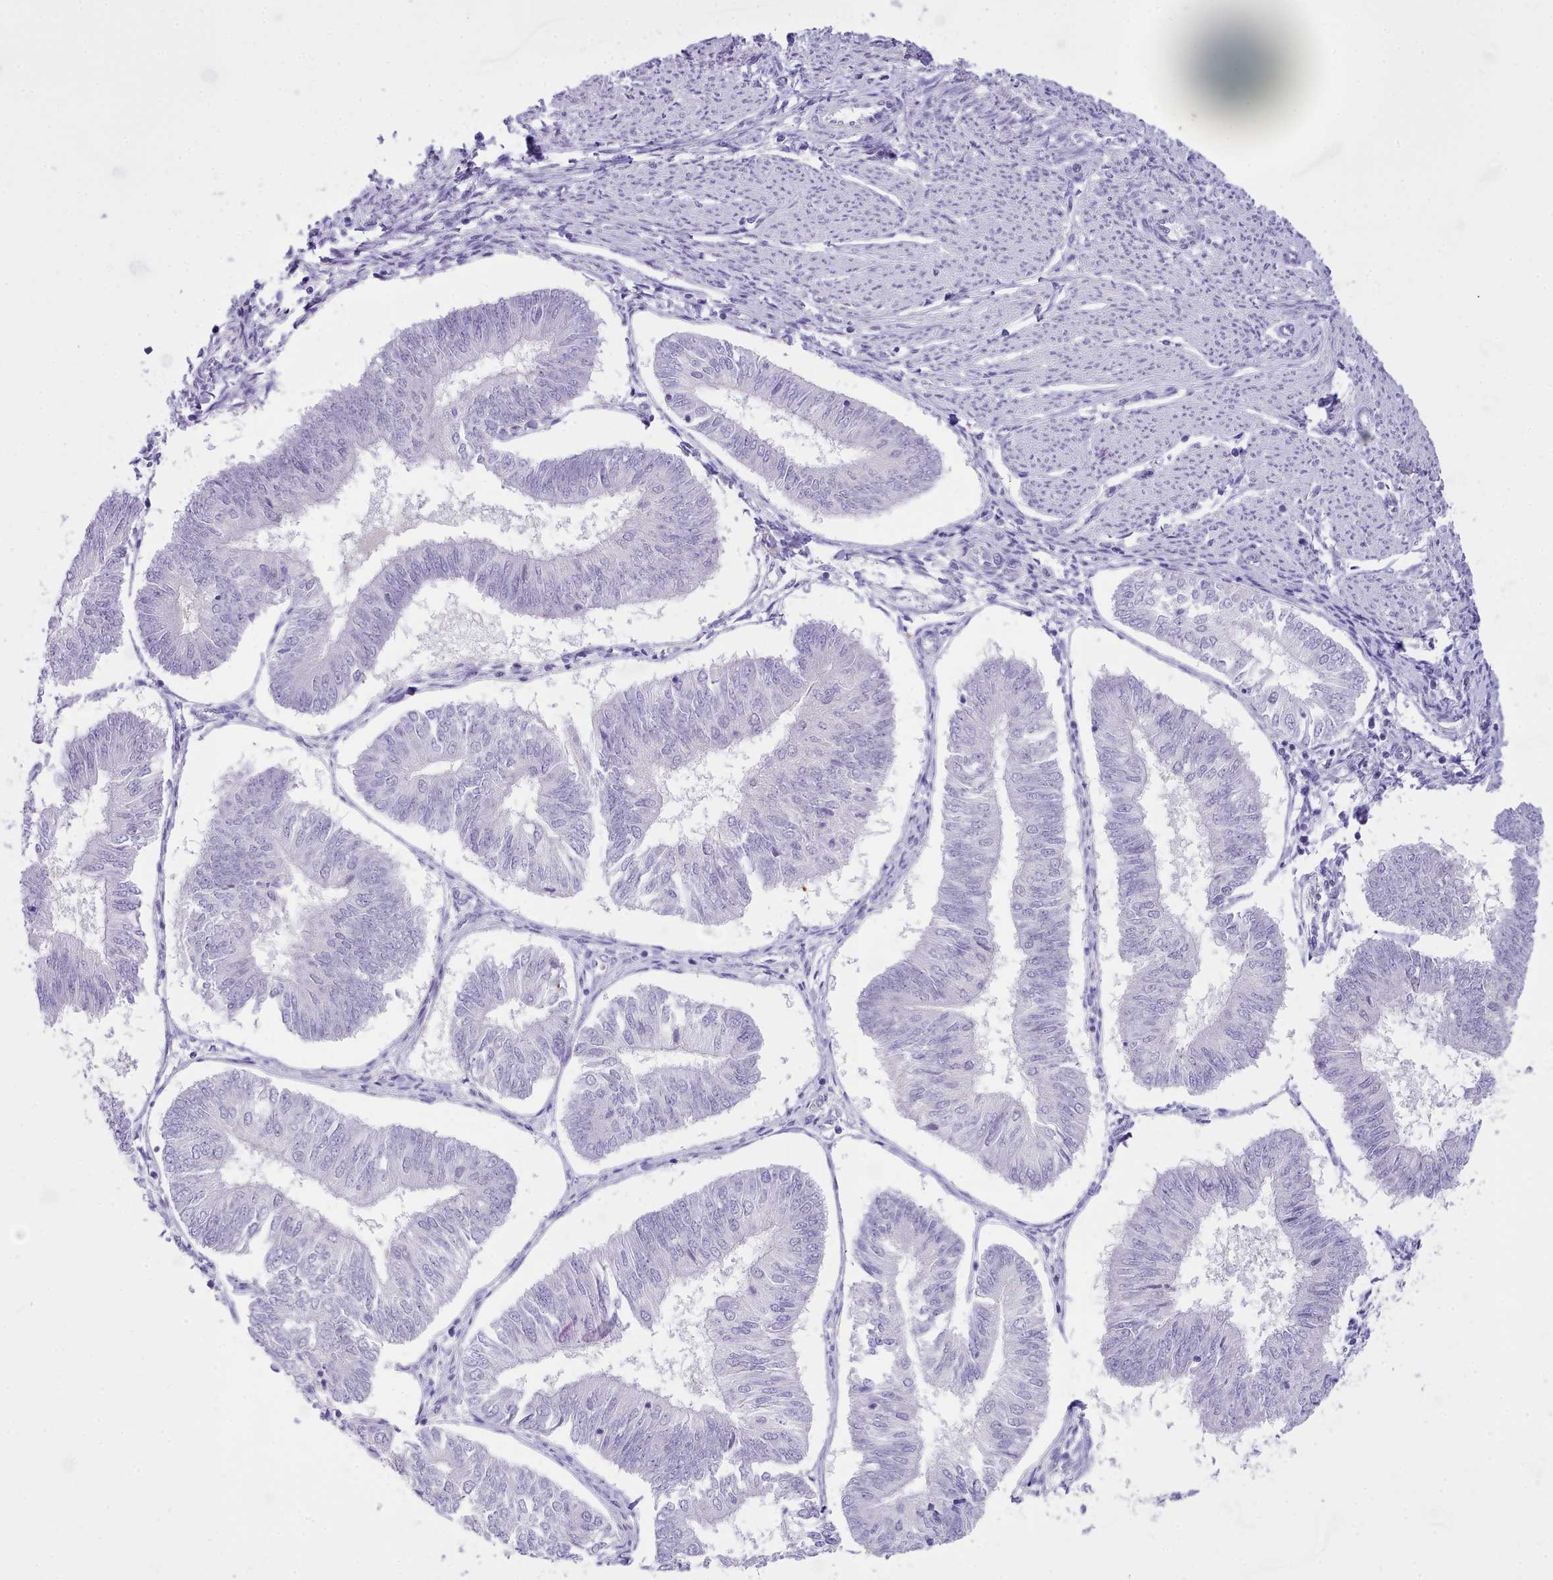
{"staining": {"intensity": "negative", "quantity": "none", "location": "none"}, "tissue": "endometrial cancer", "cell_type": "Tumor cells", "image_type": "cancer", "snomed": [{"axis": "morphology", "description": "Adenocarcinoma, NOS"}, {"axis": "topography", "description": "Endometrium"}], "caption": "Tumor cells are negative for brown protein staining in adenocarcinoma (endometrial).", "gene": "LRRC37A", "patient": {"sex": "female", "age": 58}}